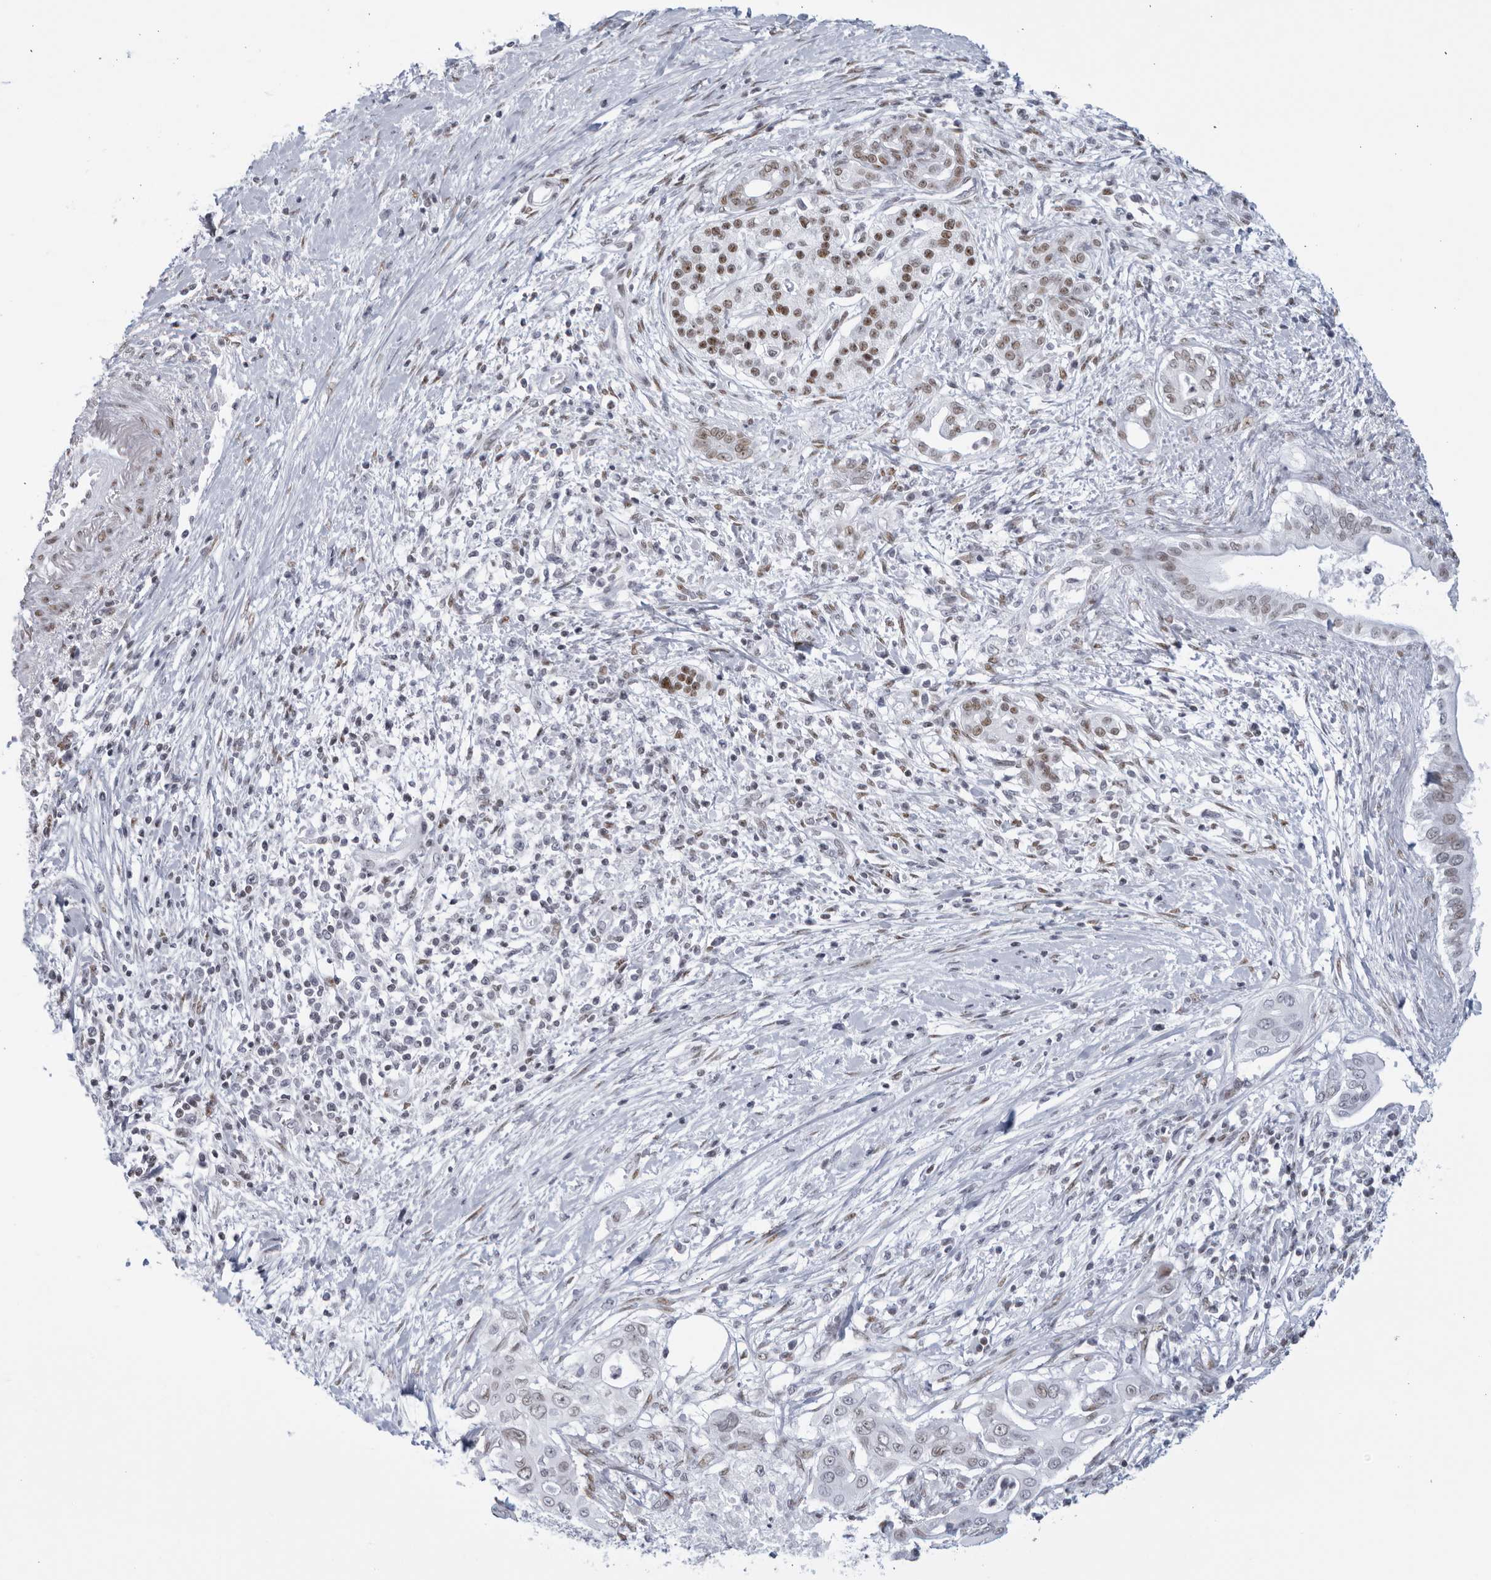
{"staining": {"intensity": "moderate", "quantity": "25%-75%", "location": "nuclear"}, "tissue": "pancreatic cancer", "cell_type": "Tumor cells", "image_type": "cancer", "snomed": [{"axis": "morphology", "description": "Adenocarcinoma, NOS"}, {"axis": "topography", "description": "Pancreas"}], "caption": "Pancreatic cancer (adenocarcinoma) was stained to show a protein in brown. There is medium levels of moderate nuclear positivity in approximately 25%-75% of tumor cells.", "gene": "HP1BP3", "patient": {"sex": "male", "age": 58}}